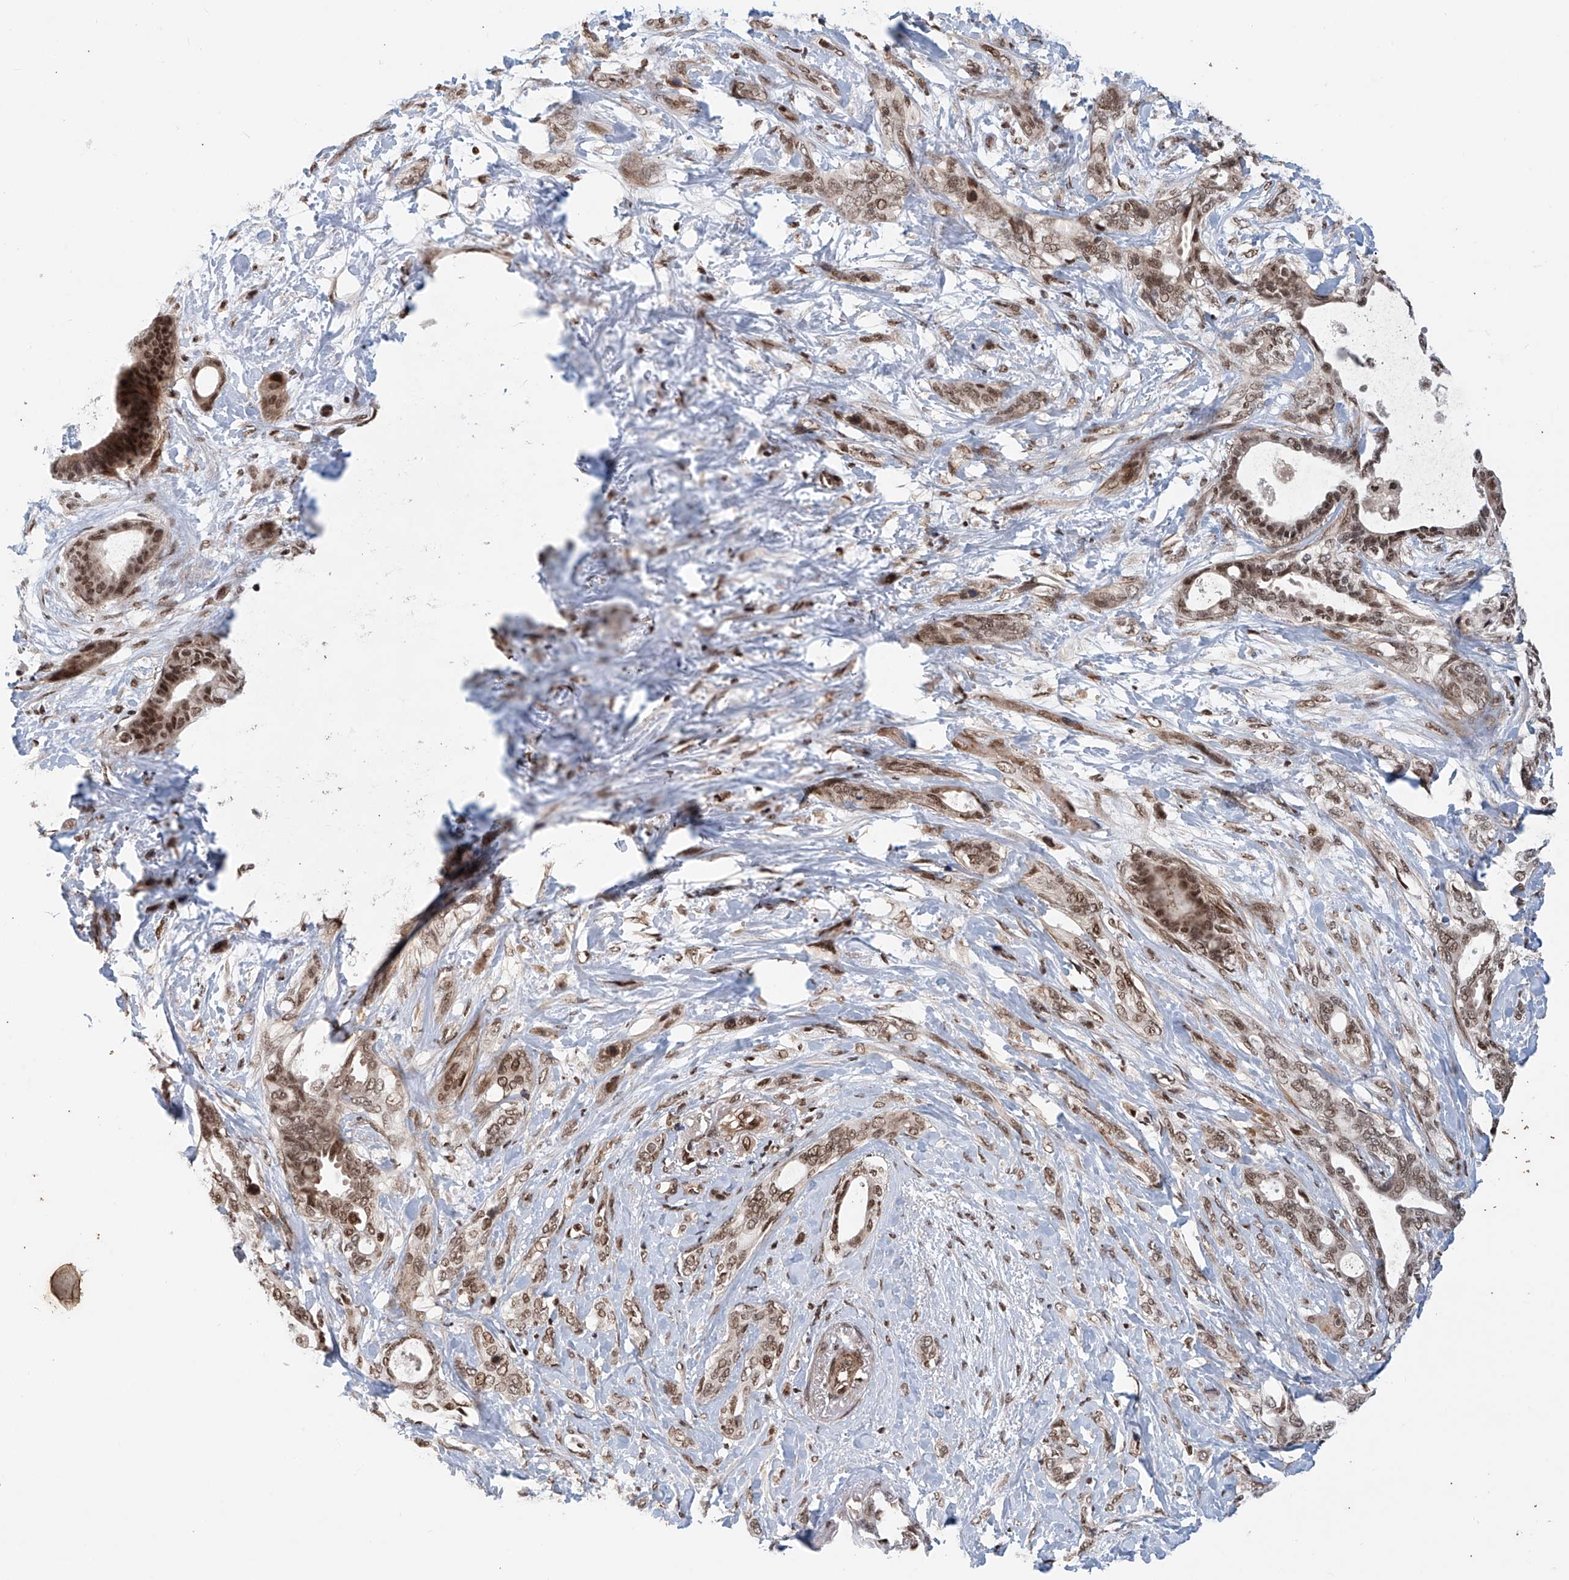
{"staining": {"intensity": "moderate", "quantity": ">75%", "location": "cytoplasmic/membranous,nuclear"}, "tissue": "pancreatic cancer", "cell_type": "Tumor cells", "image_type": "cancer", "snomed": [{"axis": "morphology", "description": "Normal tissue, NOS"}, {"axis": "morphology", "description": "Adenocarcinoma, NOS"}, {"axis": "topography", "description": "Pancreas"}, {"axis": "topography", "description": "Peripheral nerve tissue"}], "caption": "IHC photomicrograph of pancreatic cancer (adenocarcinoma) stained for a protein (brown), which shows medium levels of moderate cytoplasmic/membranous and nuclear expression in about >75% of tumor cells.", "gene": "ZNF470", "patient": {"sex": "female", "age": 63}}